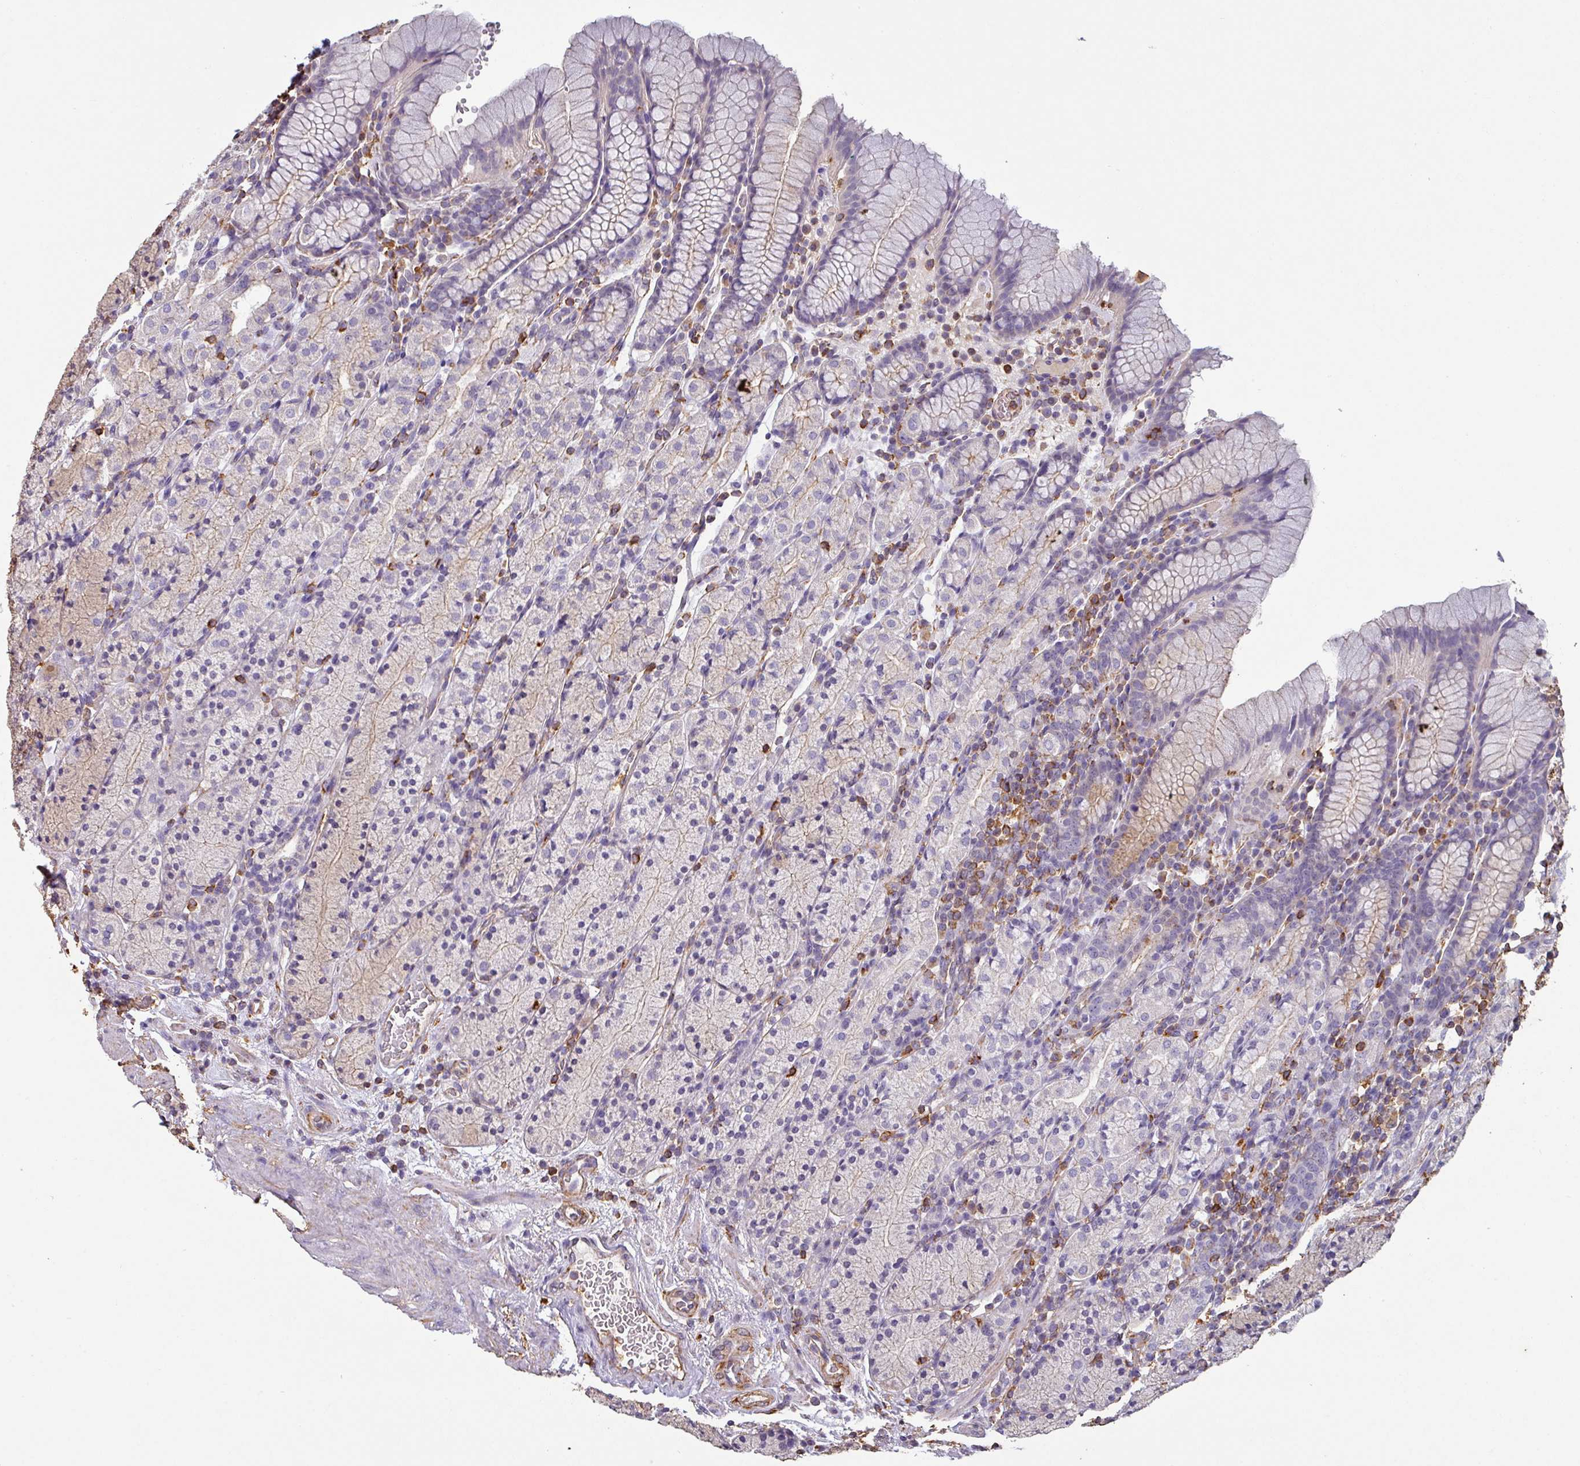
{"staining": {"intensity": "negative", "quantity": "none", "location": "none"}, "tissue": "stomach", "cell_type": "Glandular cells", "image_type": "normal", "snomed": [{"axis": "morphology", "description": "Normal tissue, NOS"}, {"axis": "topography", "description": "Stomach, upper"}, {"axis": "topography", "description": "Stomach"}], "caption": "A high-resolution micrograph shows immunohistochemistry (IHC) staining of benign stomach, which demonstrates no significant staining in glandular cells. (IHC, brightfield microscopy, high magnification).", "gene": "ZNF280C", "patient": {"sex": "male", "age": 62}}